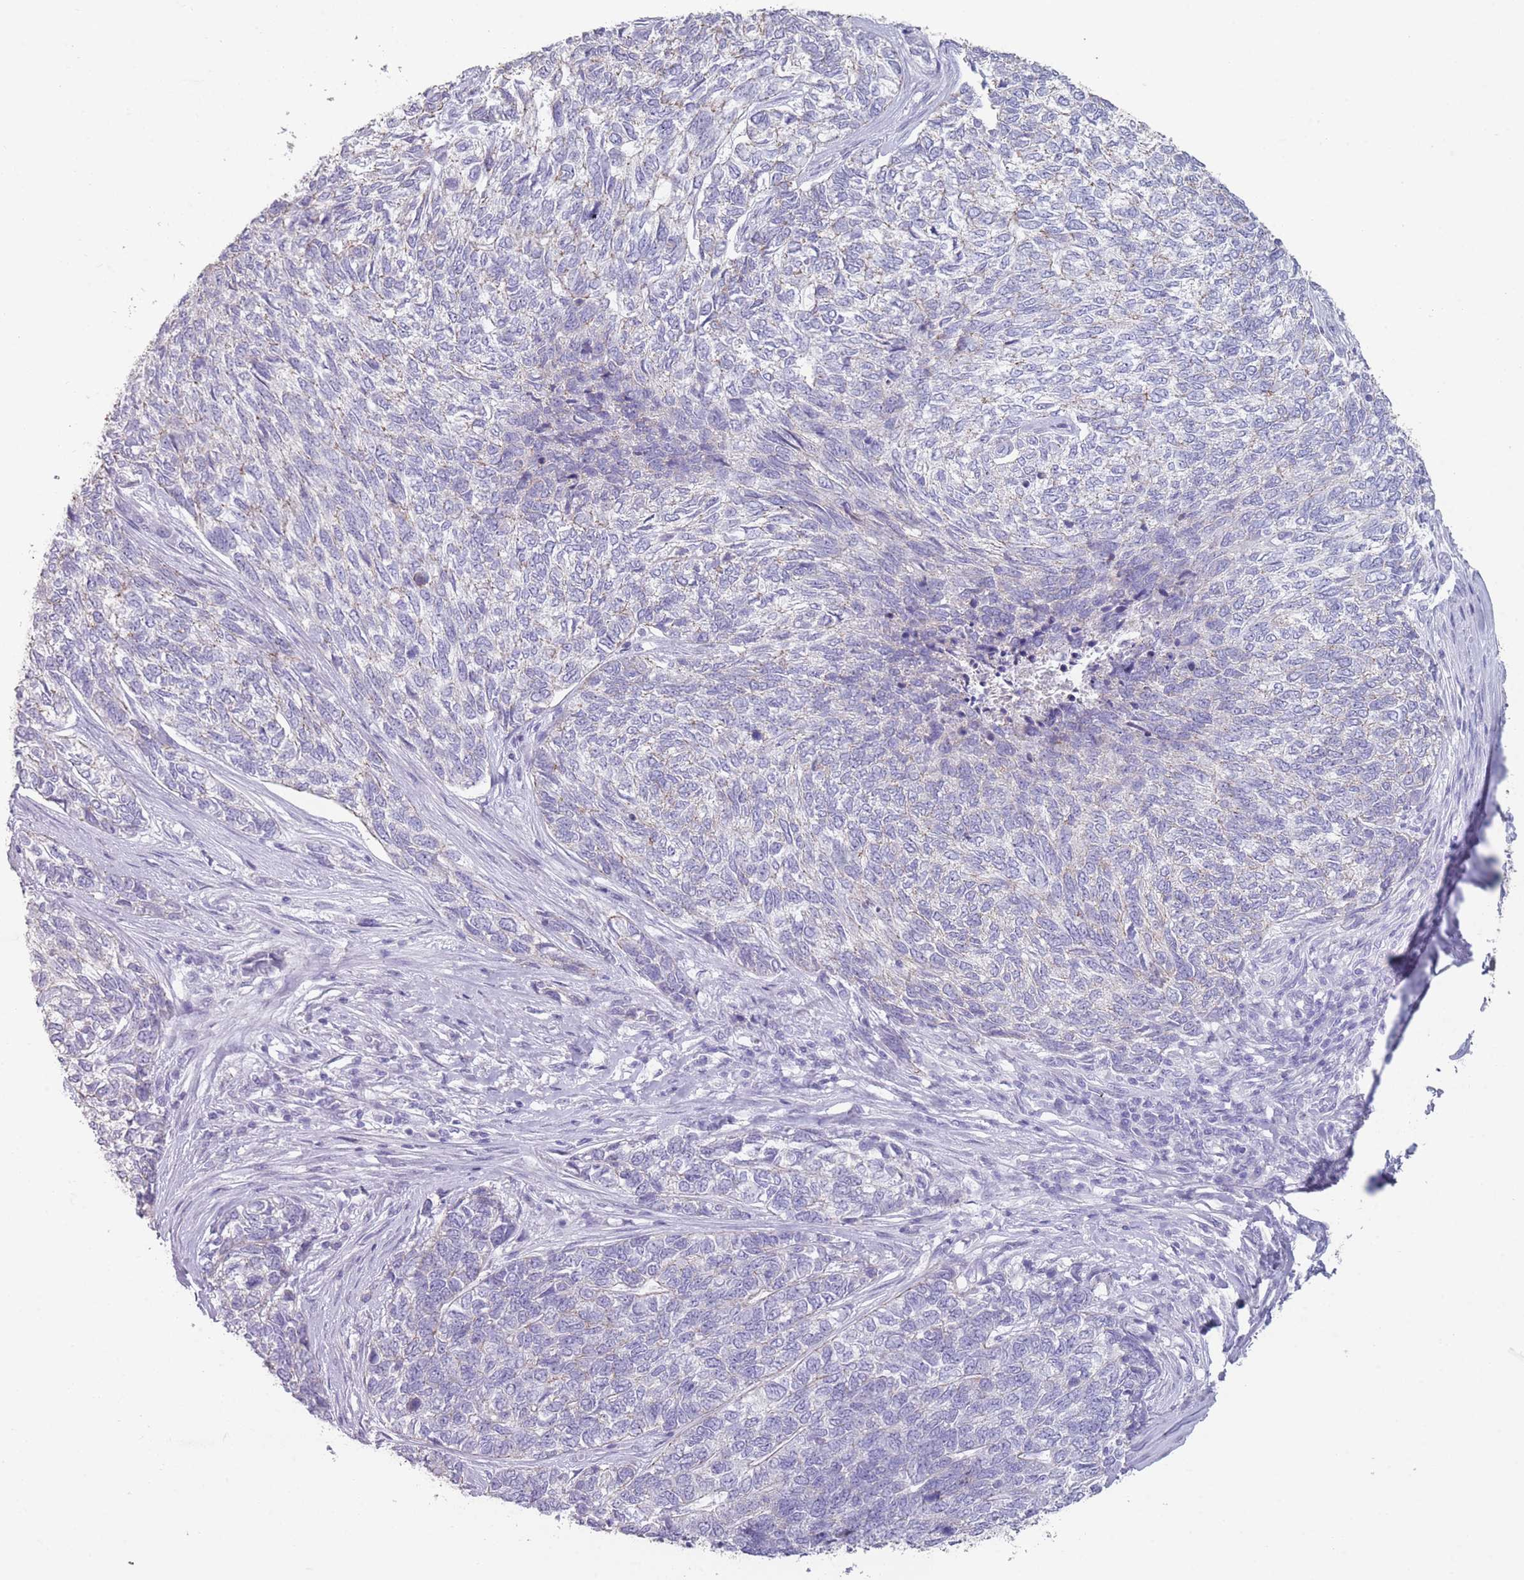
{"staining": {"intensity": "negative", "quantity": "none", "location": "none"}, "tissue": "skin cancer", "cell_type": "Tumor cells", "image_type": "cancer", "snomed": [{"axis": "morphology", "description": "Basal cell carcinoma"}, {"axis": "topography", "description": "Skin"}], "caption": "This photomicrograph is of basal cell carcinoma (skin) stained with immunohistochemistry to label a protein in brown with the nuclei are counter-stained blue. There is no positivity in tumor cells.", "gene": "RHBG", "patient": {"sex": "female", "age": 65}}